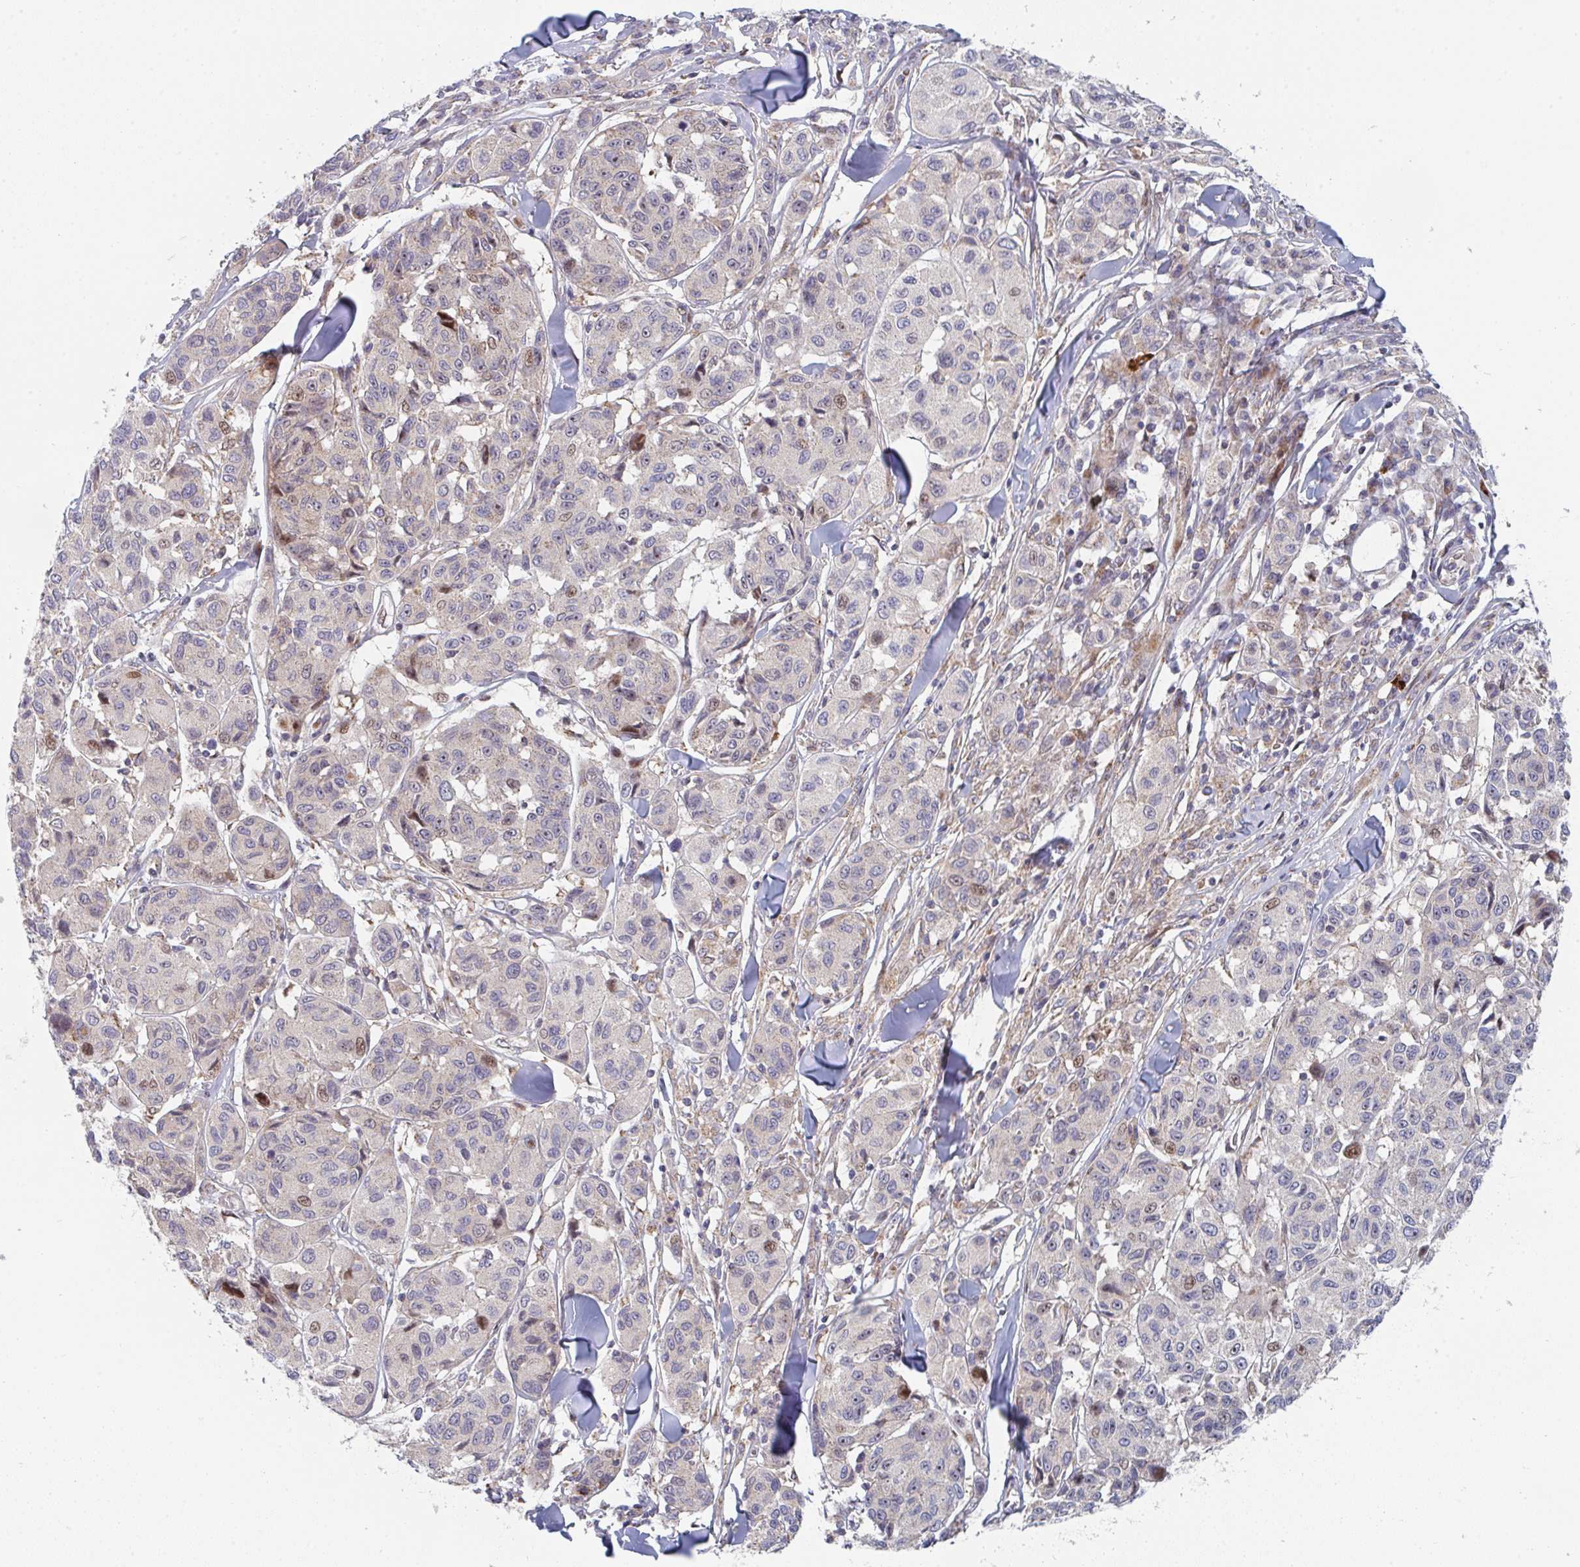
{"staining": {"intensity": "moderate", "quantity": "<25%", "location": "nuclear"}, "tissue": "melanoma", "cell_type": "Tumor cells", "image_type": "cancer", "snomed": [{"axis": "morphology", "description": "Malignant melanoma, NOS"}, {"axis": "topography", "description": "Skin"}], "caption": "The photomicrograph reveals staining of malignant melanoma, revealing moderate nuclear protein positivity (brown color) within tumor cells. The staining was performed using DAB to visualize the protein expression in brown, while the nuclei were stained in blue with hematoxylin (Magnification: 20x).", "gene": "ZNF644", "patient": {"sex": "female", "age": 66}}